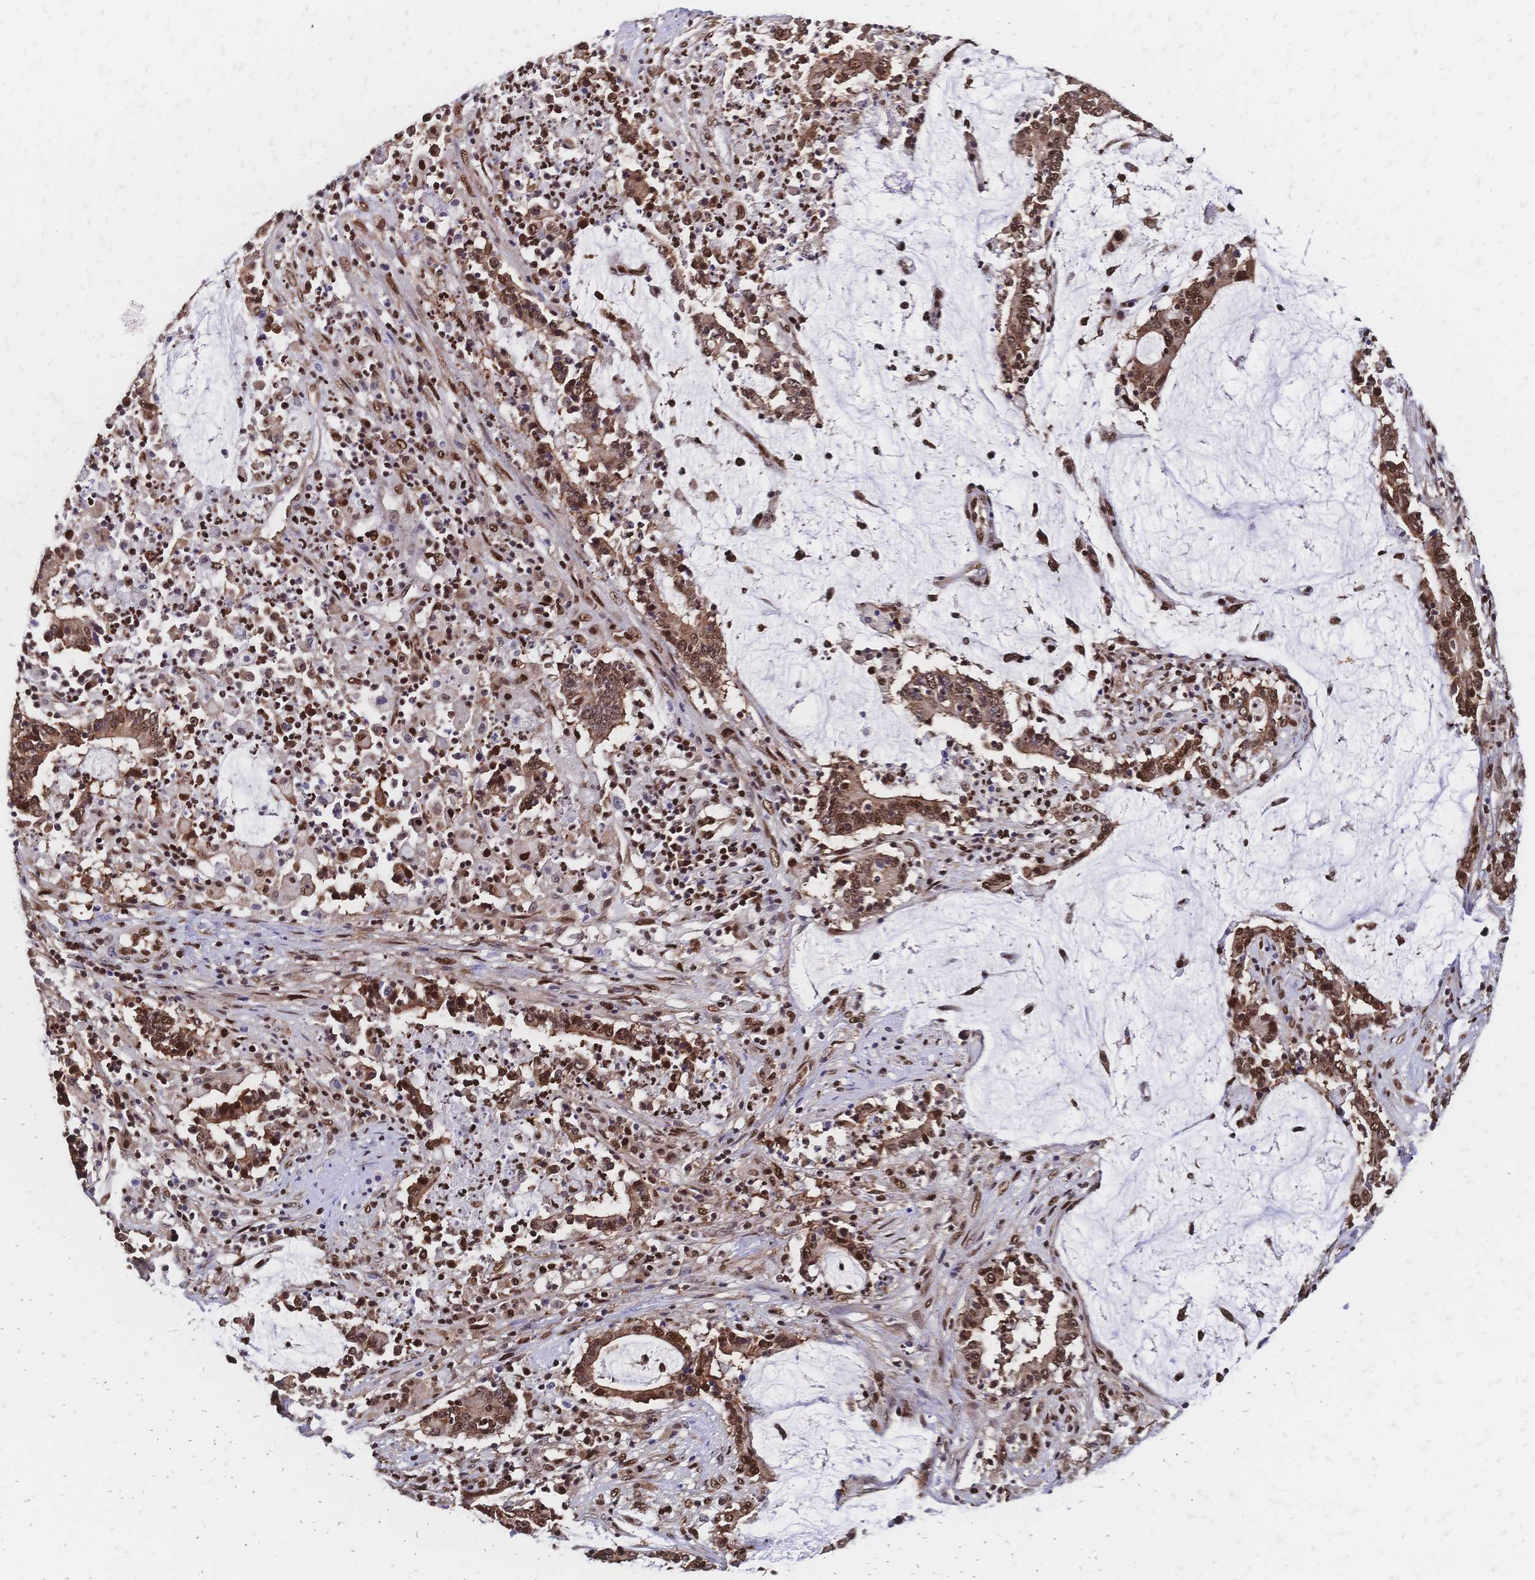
{"staining": {"intensity": "moderate", "quantity": ">75%", "location": "cytoplasmic/membranous,nuclear"}, "tissue": "stomach cancer", "cell_type": "Tumor cells", "image_type": "cancer", "snomed": [{"axis": "morphology", "description": "Adenocarcinoma, NOS"}, {"axis": "topography", "description": "Stomach, upper"}], "caption": "A photomicrograph of human stomach cancer stained for a protein displays moderate cytoplasmic/membranous and nuclear brown staining in tumor cells. The protein of interest is shown in brown color, while the nuclei are stained blue.", "gene": "HDGF", "patient": {"sex": "male", "age": 68}}